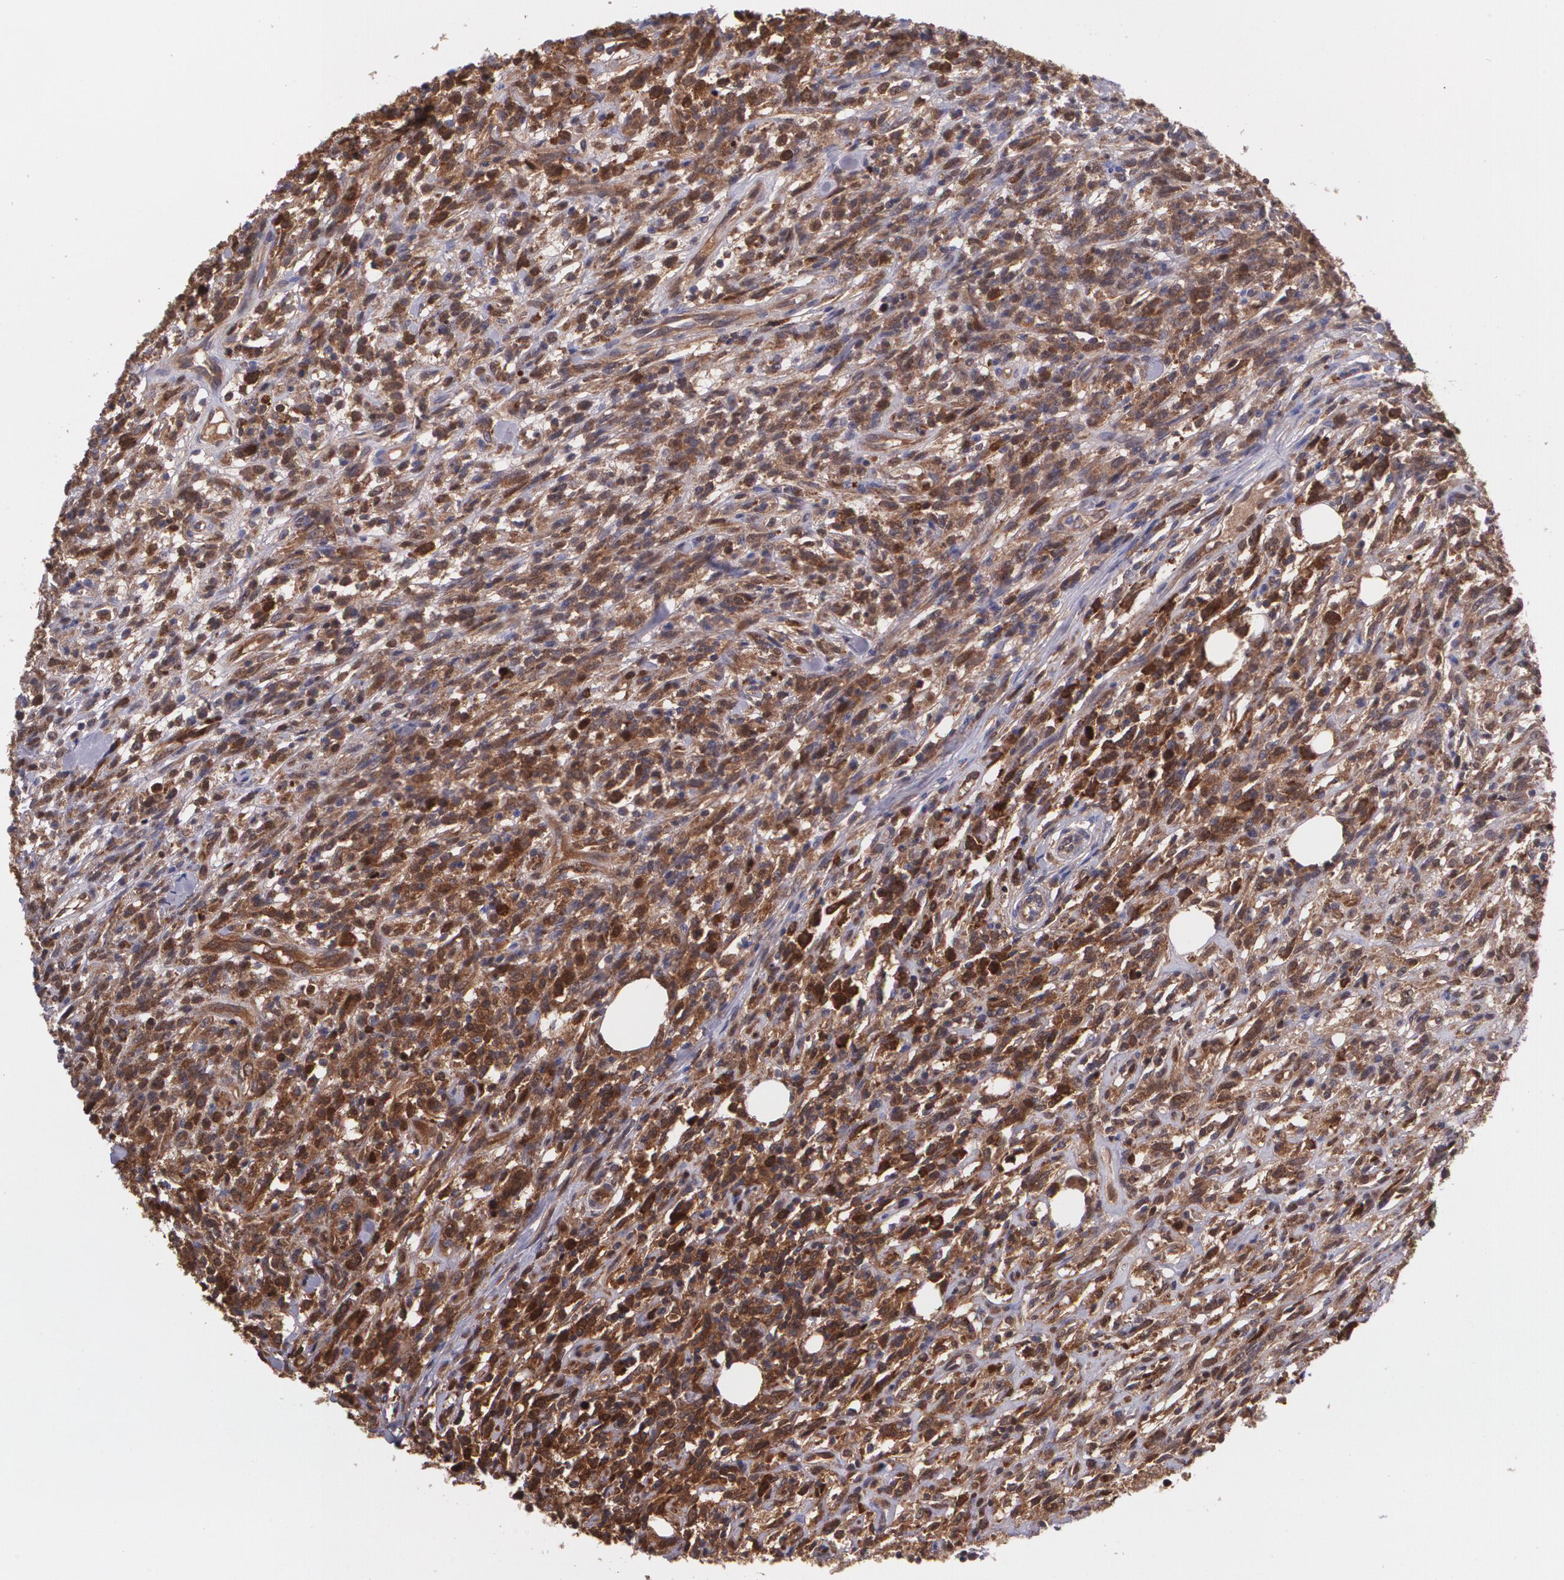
{"staining": {"intensity": "strong", "quantity": ">75%", "location": "cytoplasmic/membranous"}, "tissue": "lymphoma", "cell_type": "Tumor cells", "image_type": "cancer", "snomed": [{"axis": "morphology", "description": "Malignant lymphoma, non-Hodgkin's type, High grade"}, {"axis": "topography", "description": "Lymph node"}], "caption": "Lymphoma was stained to show a protein in brown. There is high levels of strong cytoplasmic/membranous positivity in approximately >75% of tumor cells.", "gene": "HSPH1", "patient": {"sex": "female", "age": 73}}